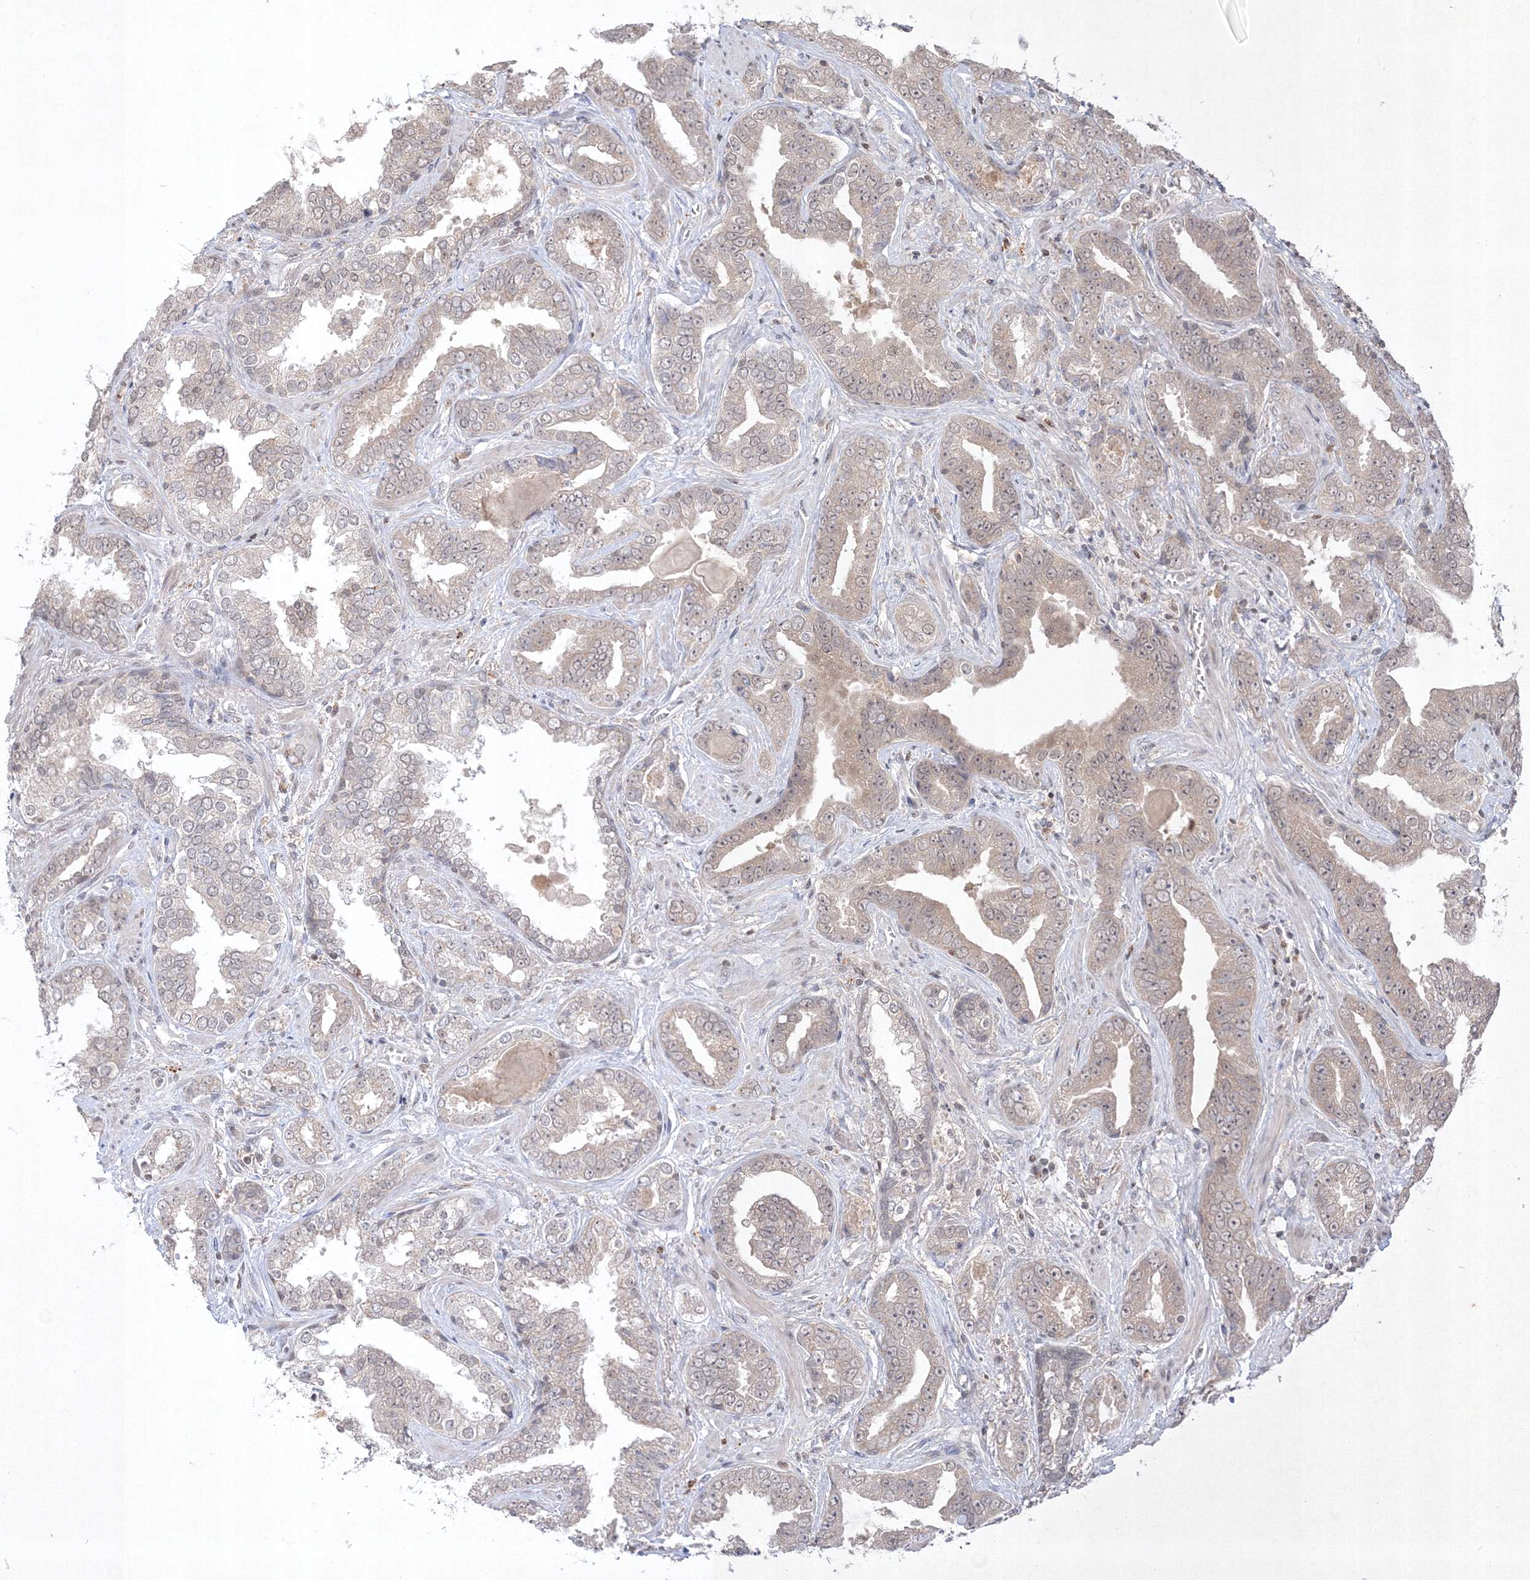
{"staining": {"intensity": "negative", "quantity": "none", "location": "none"}, "tissue": "prostate cancer", "cell_type": "Tumor cells", "image_type": "cancer", "snomed": [{"axis": "morphology", "description": "Adenocarcinoma, Low grade"}, {"axis": "topography", "description": "Prostate"}], "caption": "An IHC photomicrograph of prostate cancer (adenocarcinoma (low-grade)) is shown. There is no staining in tumor cells of prostate cancer (adenocarcinoma (low-grade)).", "gene": "TAB1", "patient": {"sex": "male", "age": 60}}